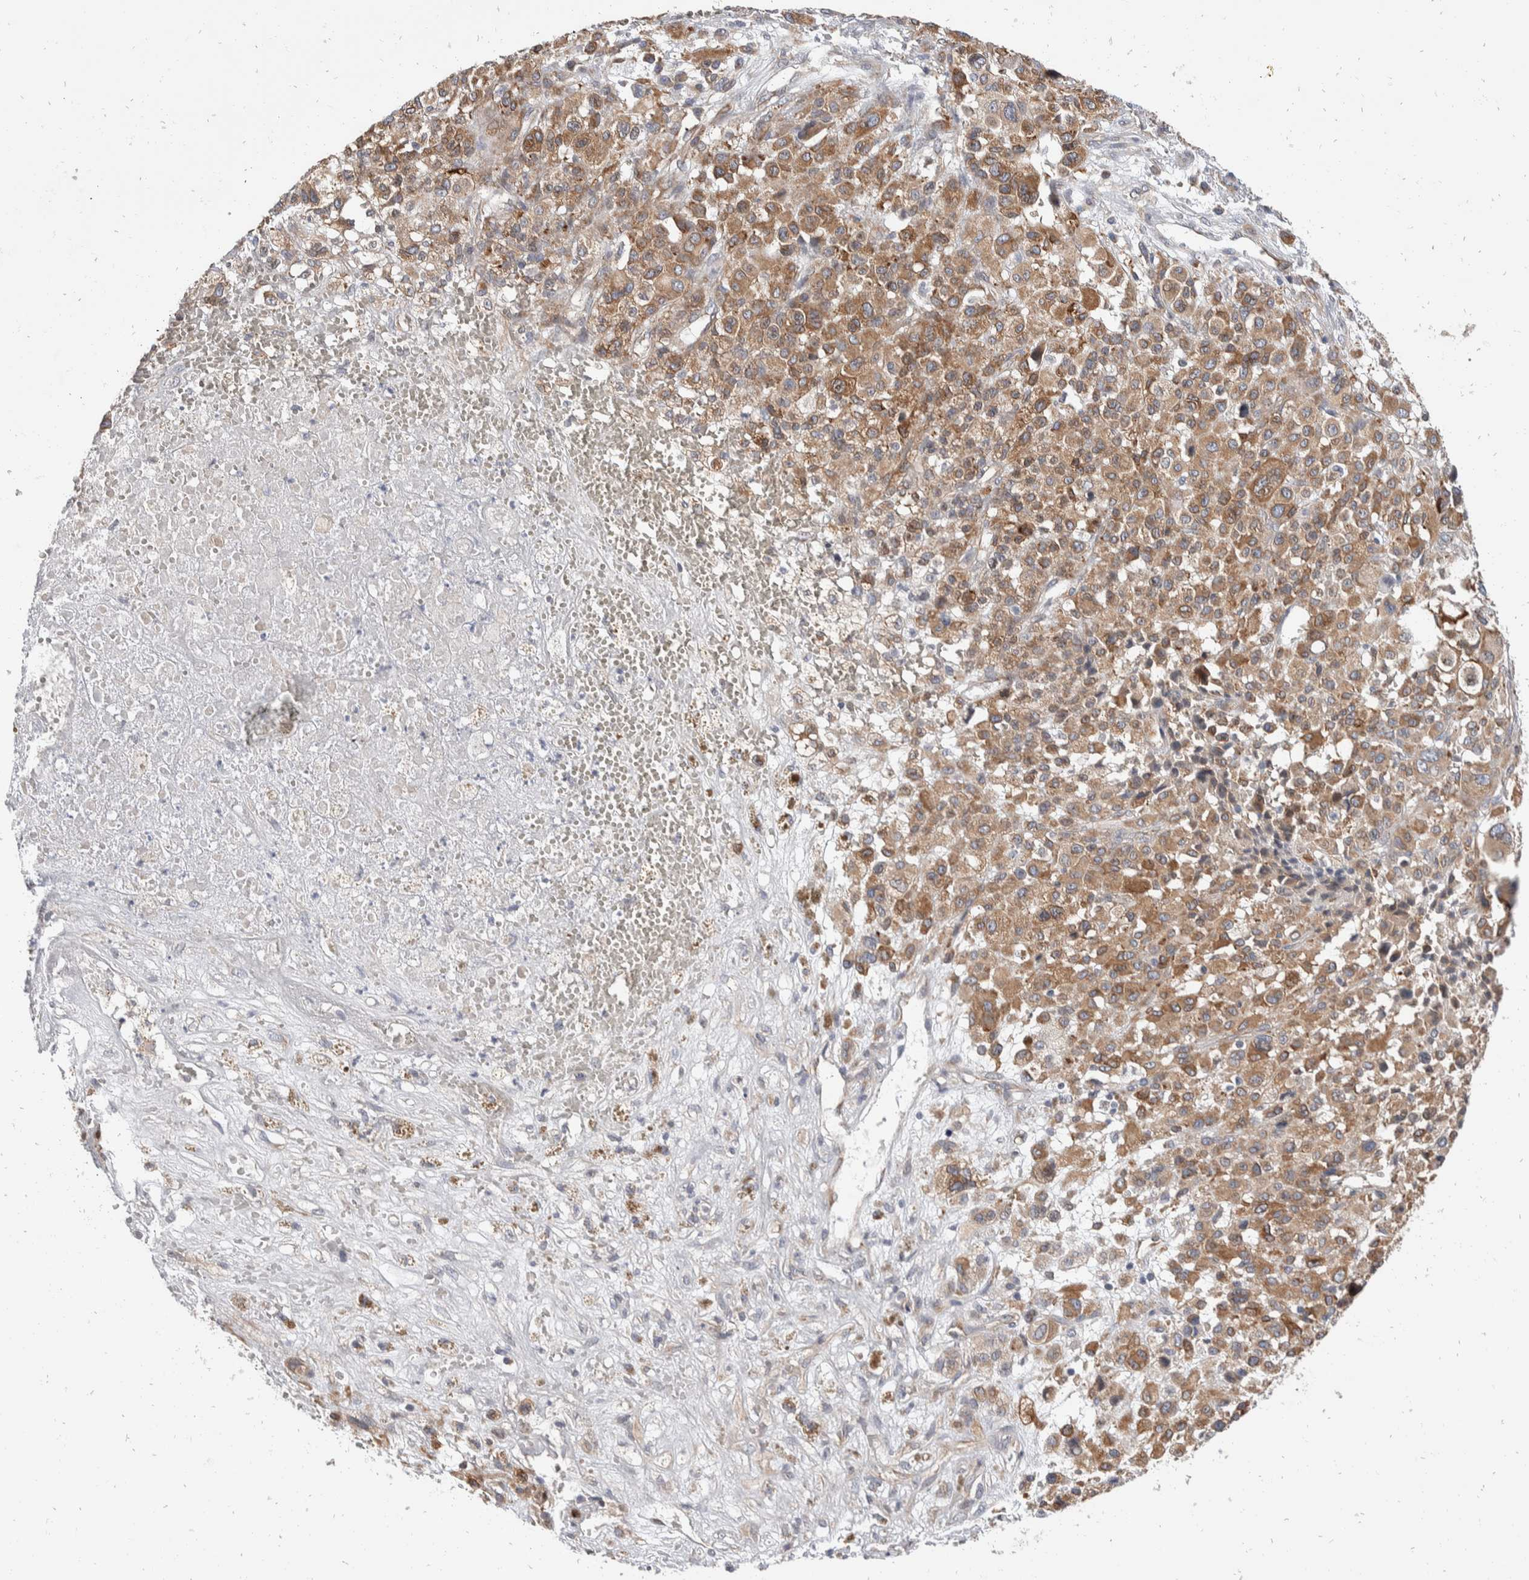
{"staining": {"intensity": "moderate", "quantity": ">75%", "location": "cytoplasmic/membranous"}, "tissue": "melanoma", "cell_type": "Tumor cells", "image_type": "cancer", "snomed": [{"axis": "morphology", "description": "Malignant melanoma, Metastatic site"}, {"axis": "topography", "description": "Skin"}], "caption": "Immunohistochemistry image of neoplastic tissue: human melanoma stained using IHC exhibits medium levels of moderate protein expression localized specifically in the cytoplasmic/membranous of tumor cells, appearing as a cytoplasmic/membranous brown color.", "gene": "TMEM245", "patient": {"sex": "female", "age": 74}}